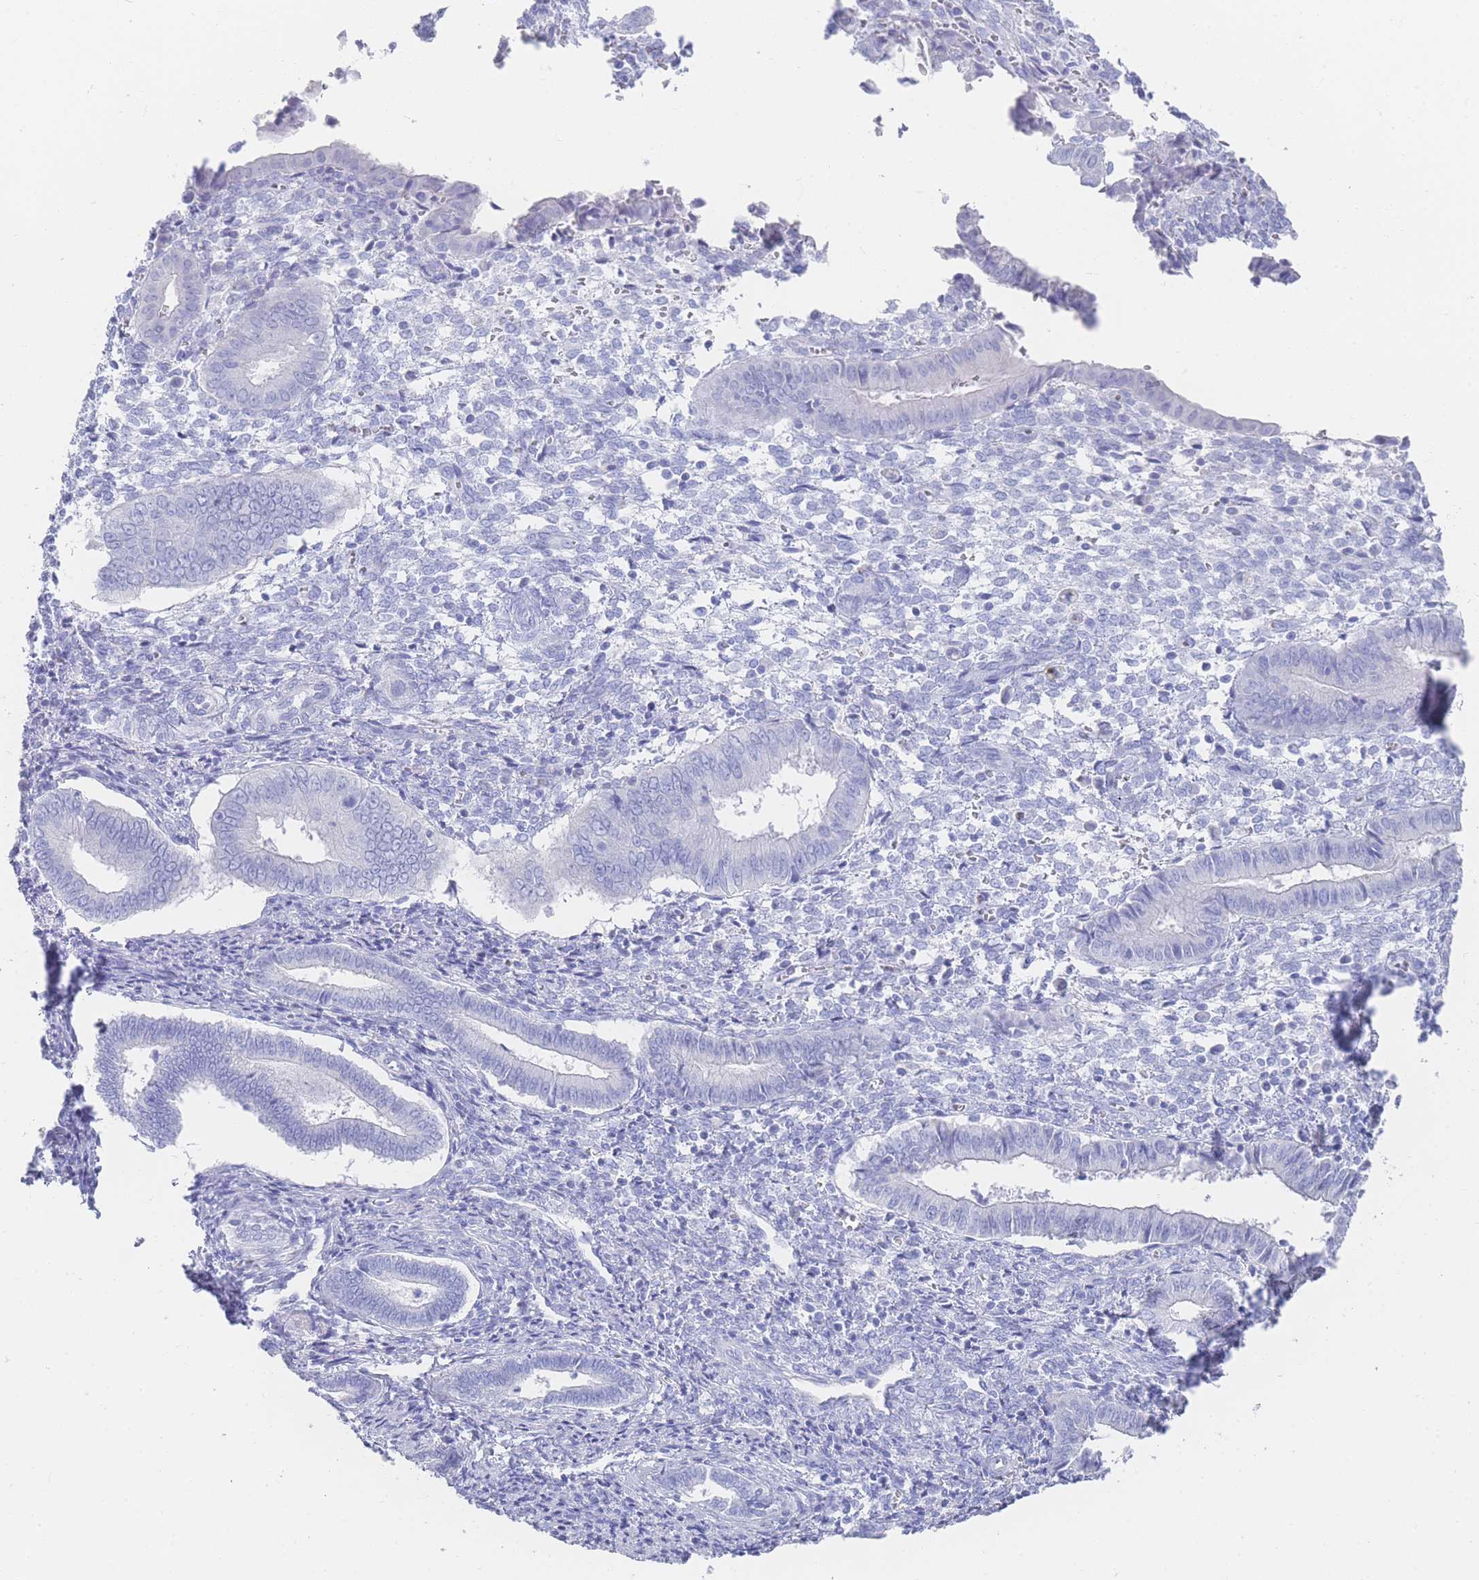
{"staining": {"intensity": "negative", "quantity": "none", "location": "none"}, "tissue": "endometrium", "cell_type": "Cells in endometrial stroma", "image_type": "normal", "snomed": [{"axis": "morphology", "description": "Normal tissue, NOS"}, {"axis": "topography", "description": "Other"}, {"axis": "topography", "description": "Endometrium"}], "caption": "An immunohistochemistry photomicrograph of normal endometrium is shown. There is no staining in cells in endometrial stroma of endometrium. (Brightfield microscopy of DAB (3,3'-diaminobenzidine) immunohistochemistry at high magnification).", "gene": "LRRC37A2", "patient": {"sex": "female", "age": 44}}